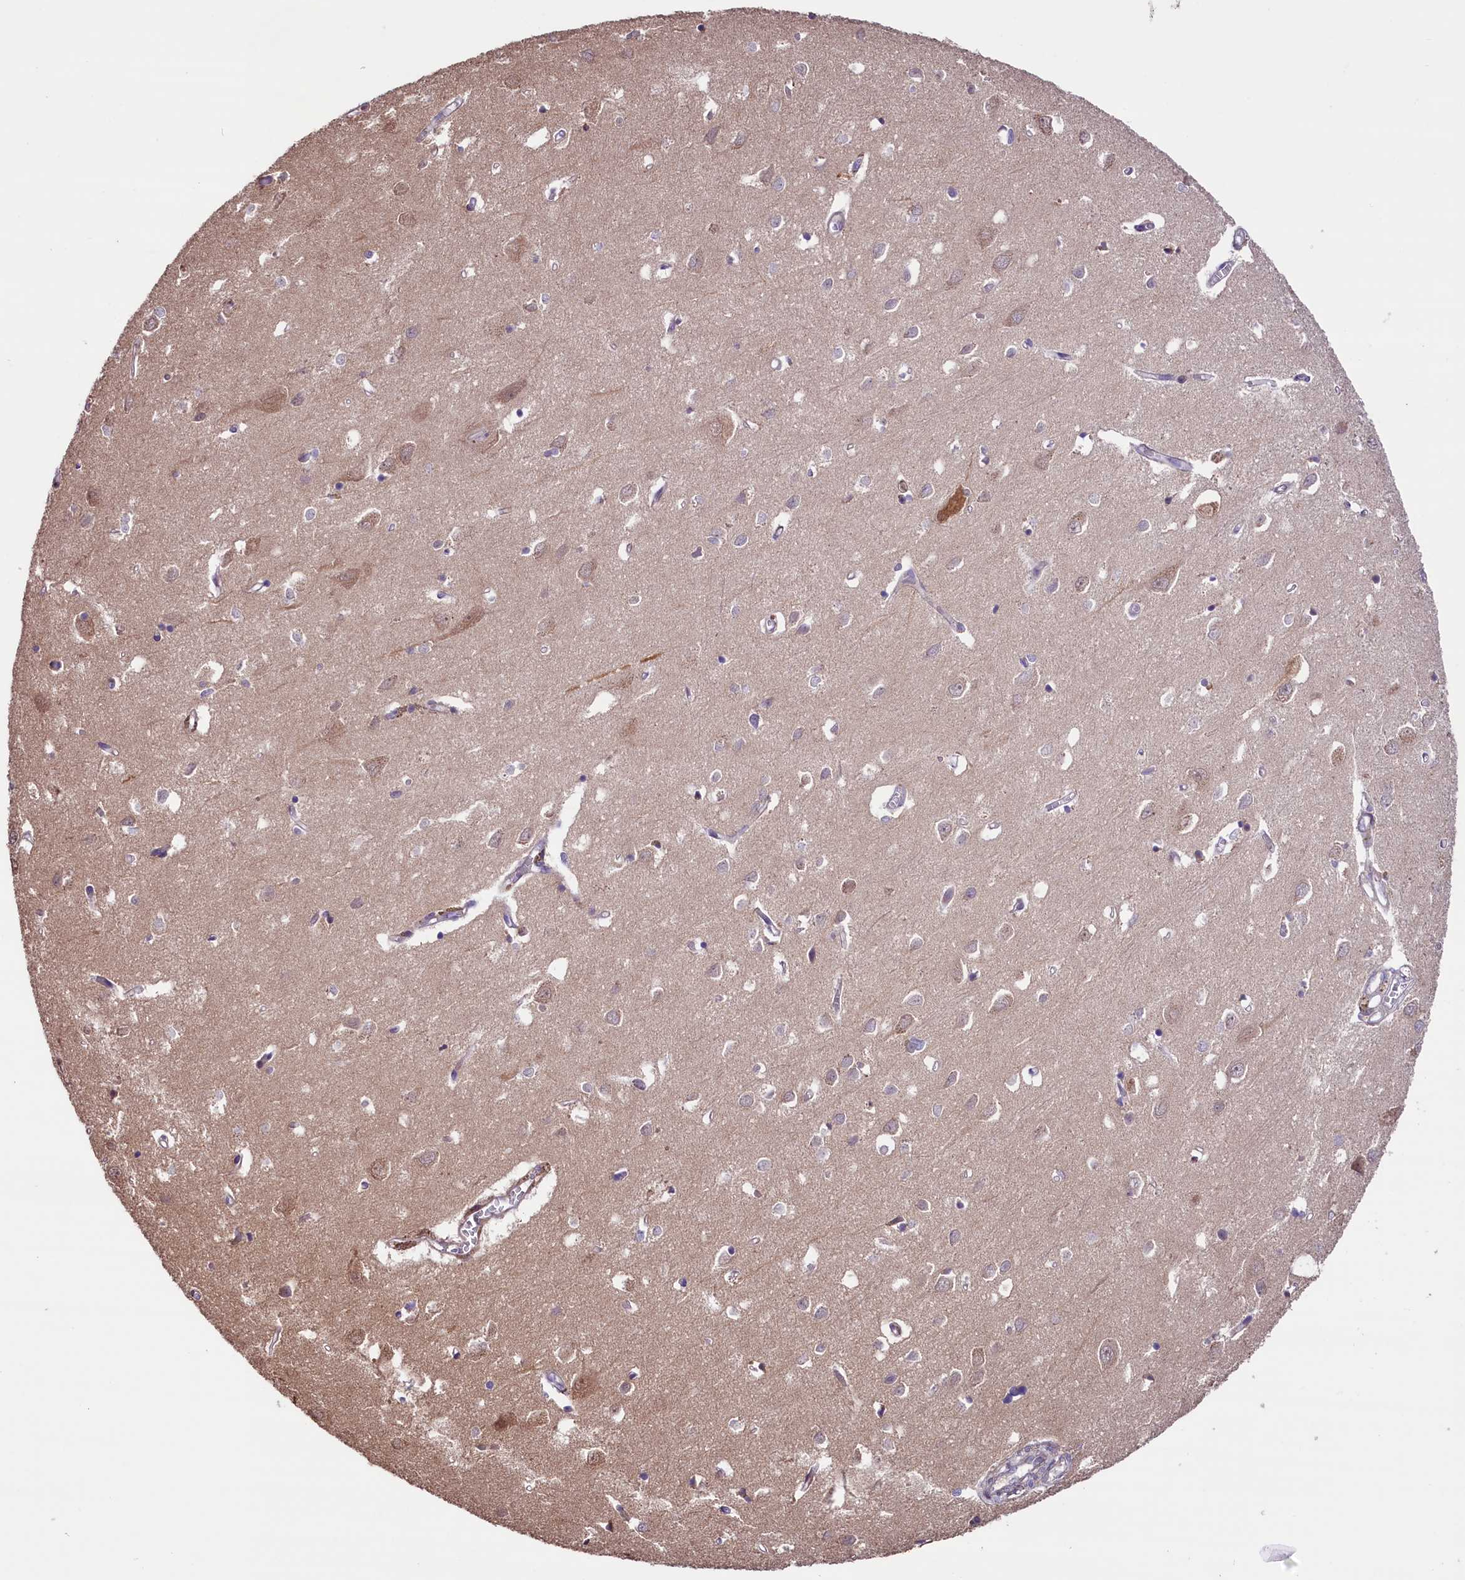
{"staining": {"intensity": "negative", "quantity": "none", "location": "none"}, "tissue": "cerebral cortex", "cell_type": "Endothelial cells", "image_type": "normal", "snomed": [{"axis": "morphology", "description": "Normal tissue, NOS"}, {"axis": "topography", "description": "Cerebral cortex"}], "caption": "This is a photomicrograph of immunohistochemistry staining of normal cerebral cortex, which shows no staining in endothelial cells.", "gene": "RIC8A", "patient": {"sex": "female", "age": 64}}